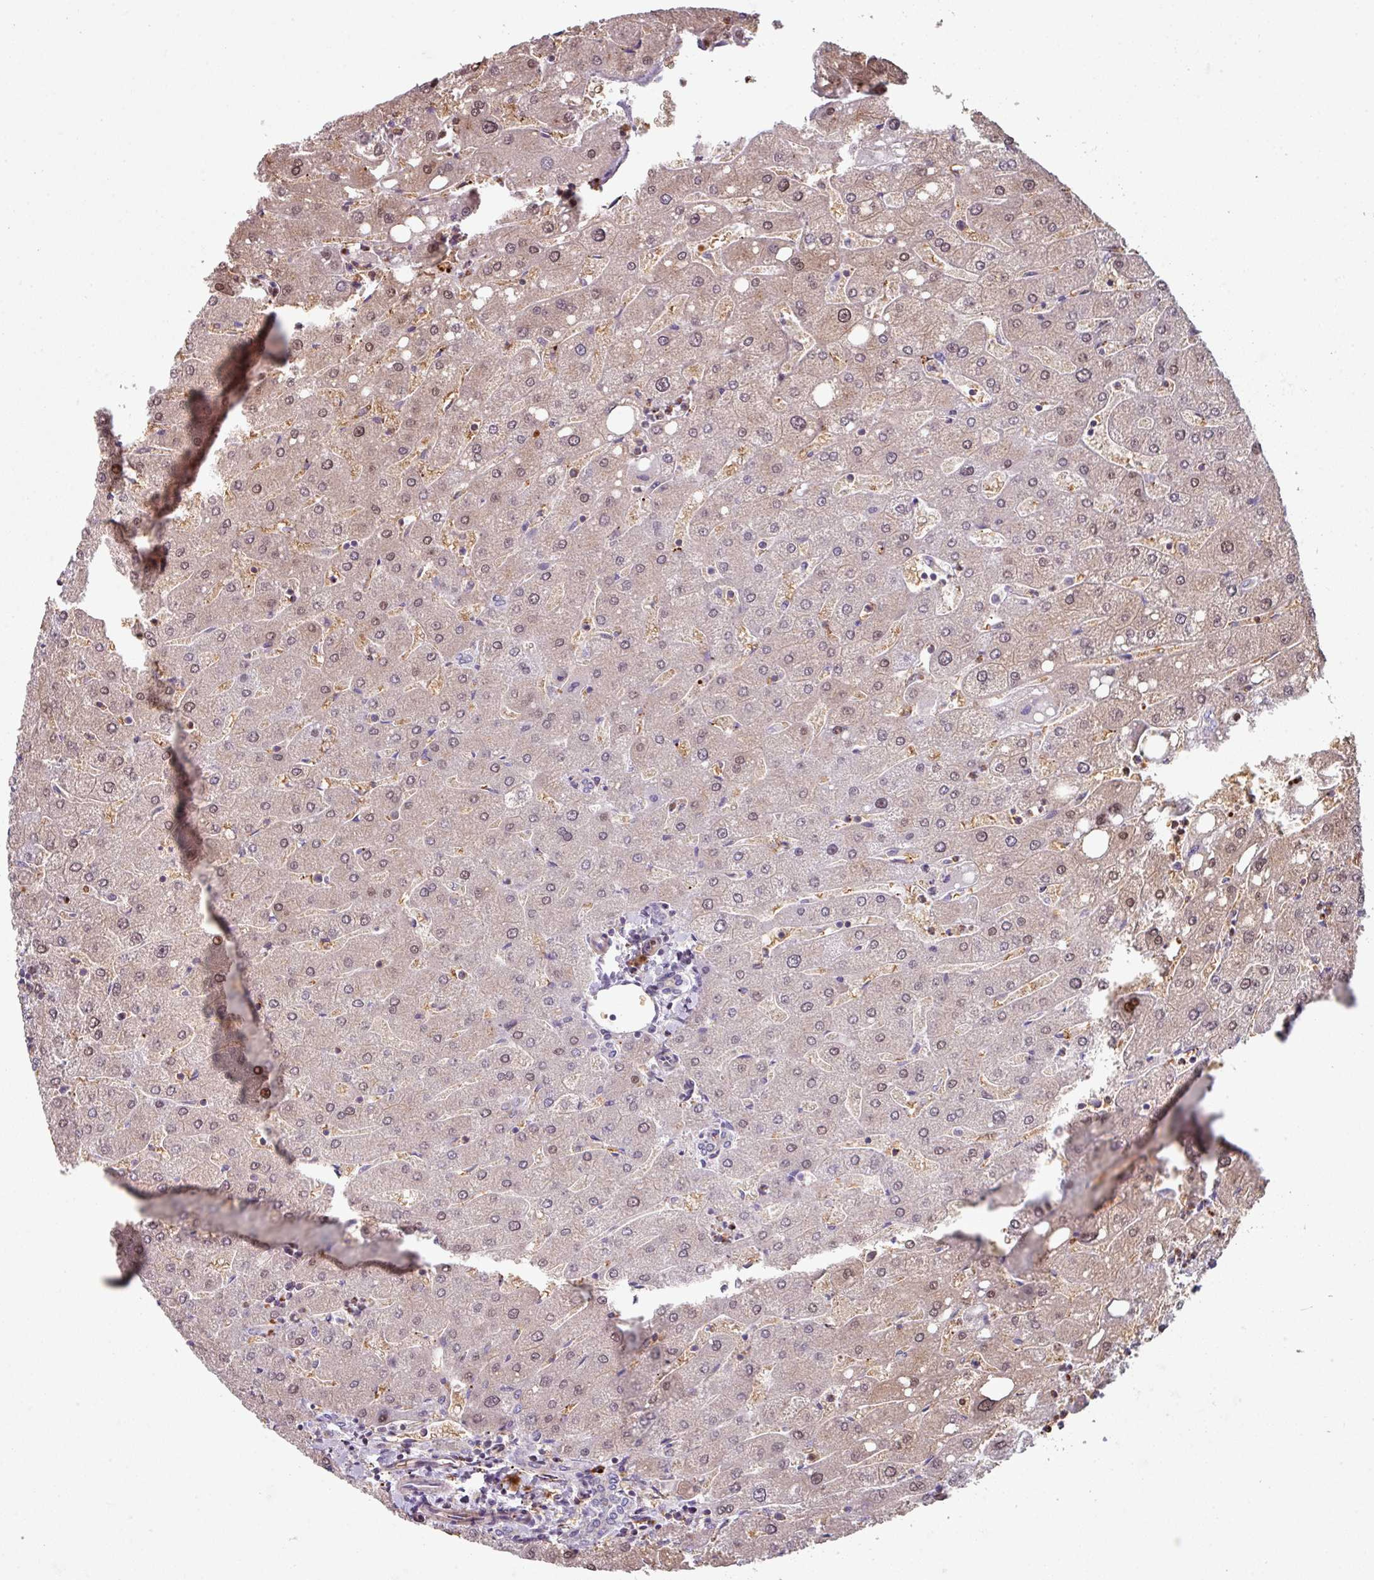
{"staining": {"intensity": "negative", "quantity": "none", "location": "none"}, "tissue": "liver", "cell_type": "Cholangiocytes", "image_type": "normal", "snomed": [{"axis": "morphology", "description": "Normal tissue, NOS"}, {"axis": "topography", "description": "Liver"}], "caption": "High power microscopy micrograph of an immunohistochemistry histopathology image of unremarkable liver, revealing no significant expression in cholangiocytes.", "gene": "ANO9", "patient": {"sex": "male", "age": 67}}